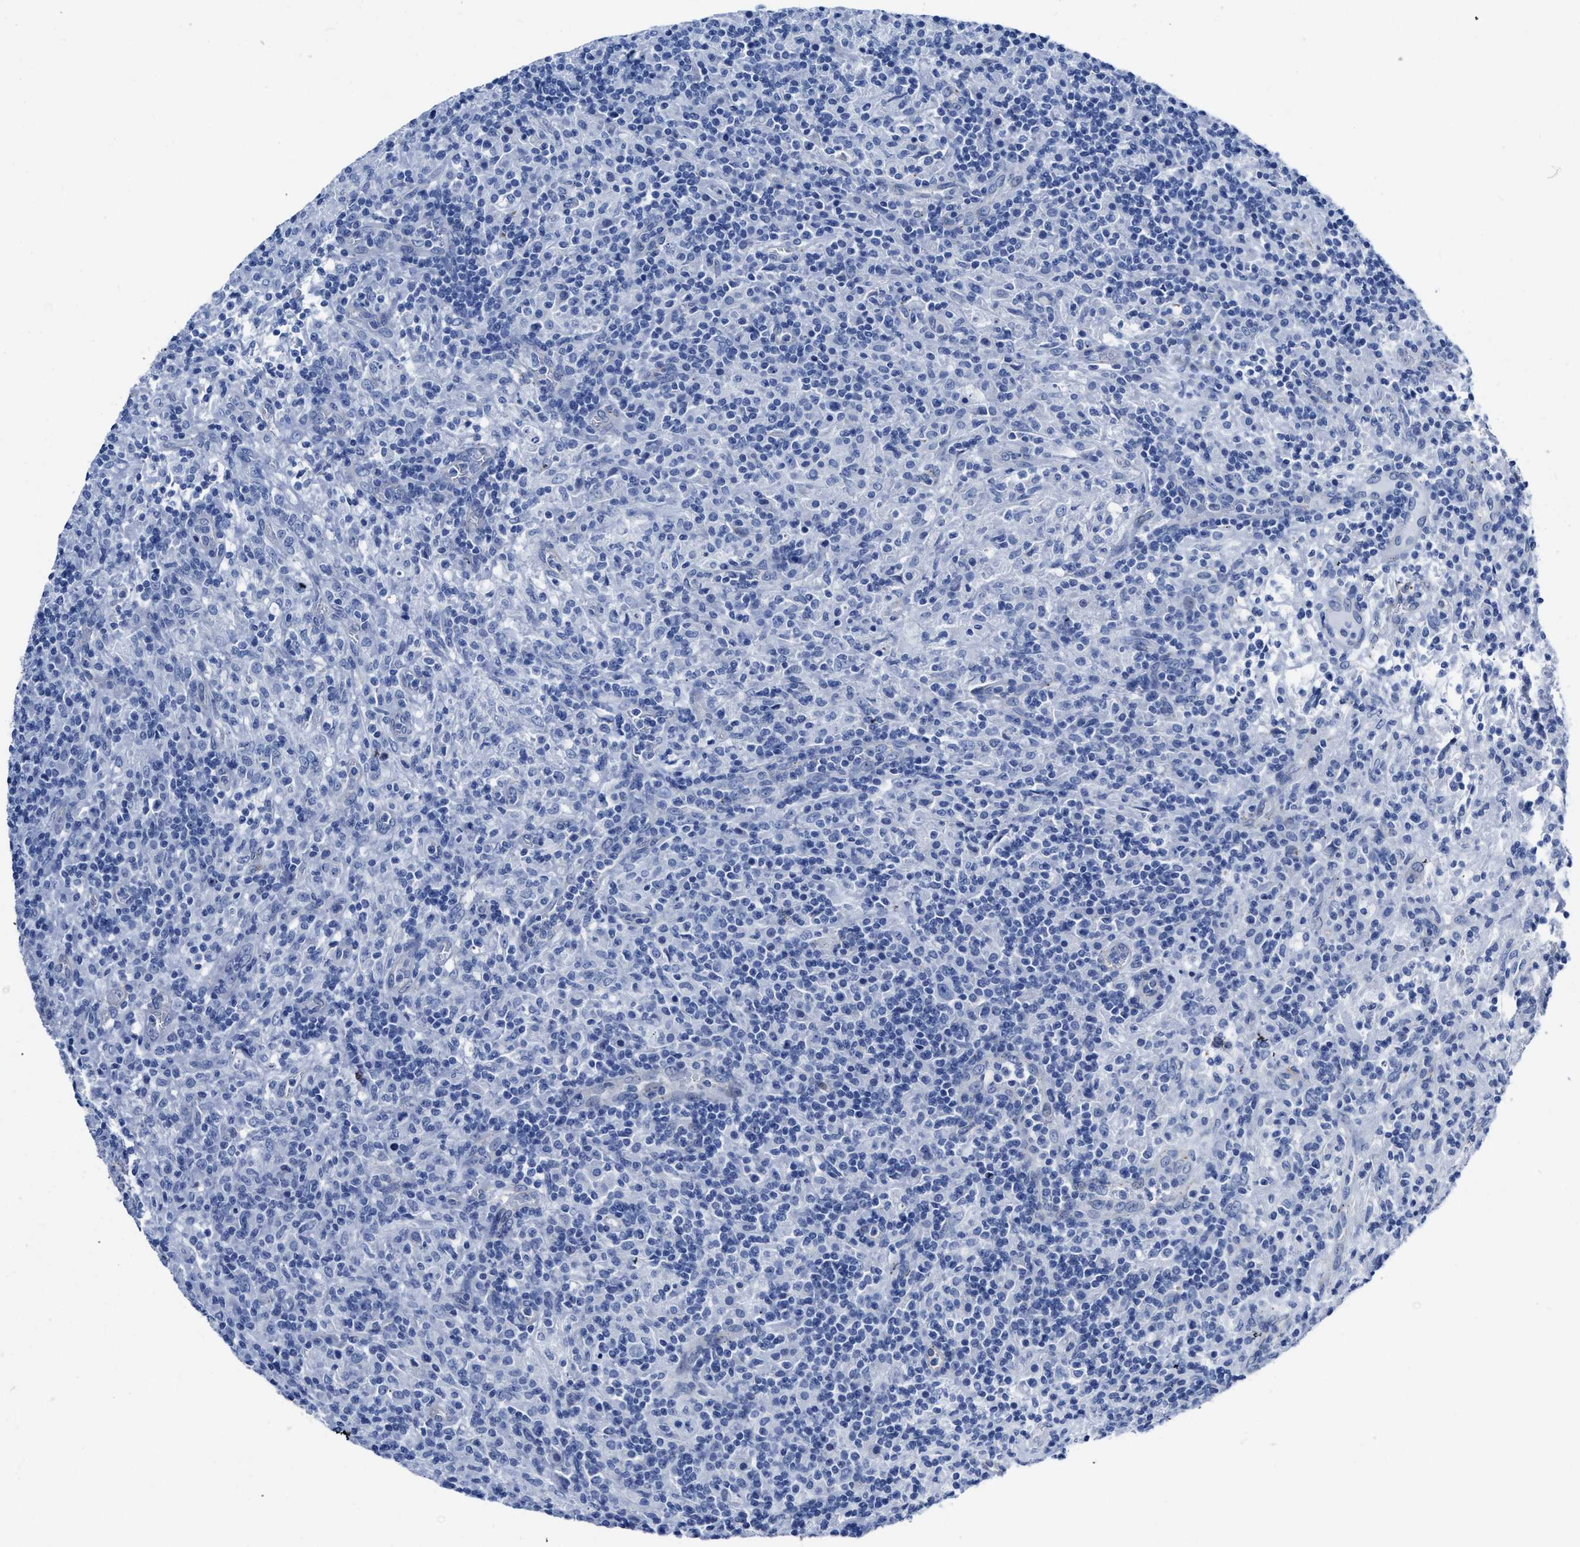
{"staining": {"intensity": "negative", "quantity": "none", "location": "none"}, "tissue": "lymphoma", "cell_type": "Tumor cells", "image_type": "cancer", "snomed": [{"axis": "morphology", "description": "Hodgkin's disease, NOS"}, {"axis": "topography", "description": "Lymph node"}], "caption": "Immunohistochemical staining of human lymphoma demonstrates no significant expression in tumor cells.", "gene": "KCNMB3", "patient": {"sex": "male", "age": 70}}